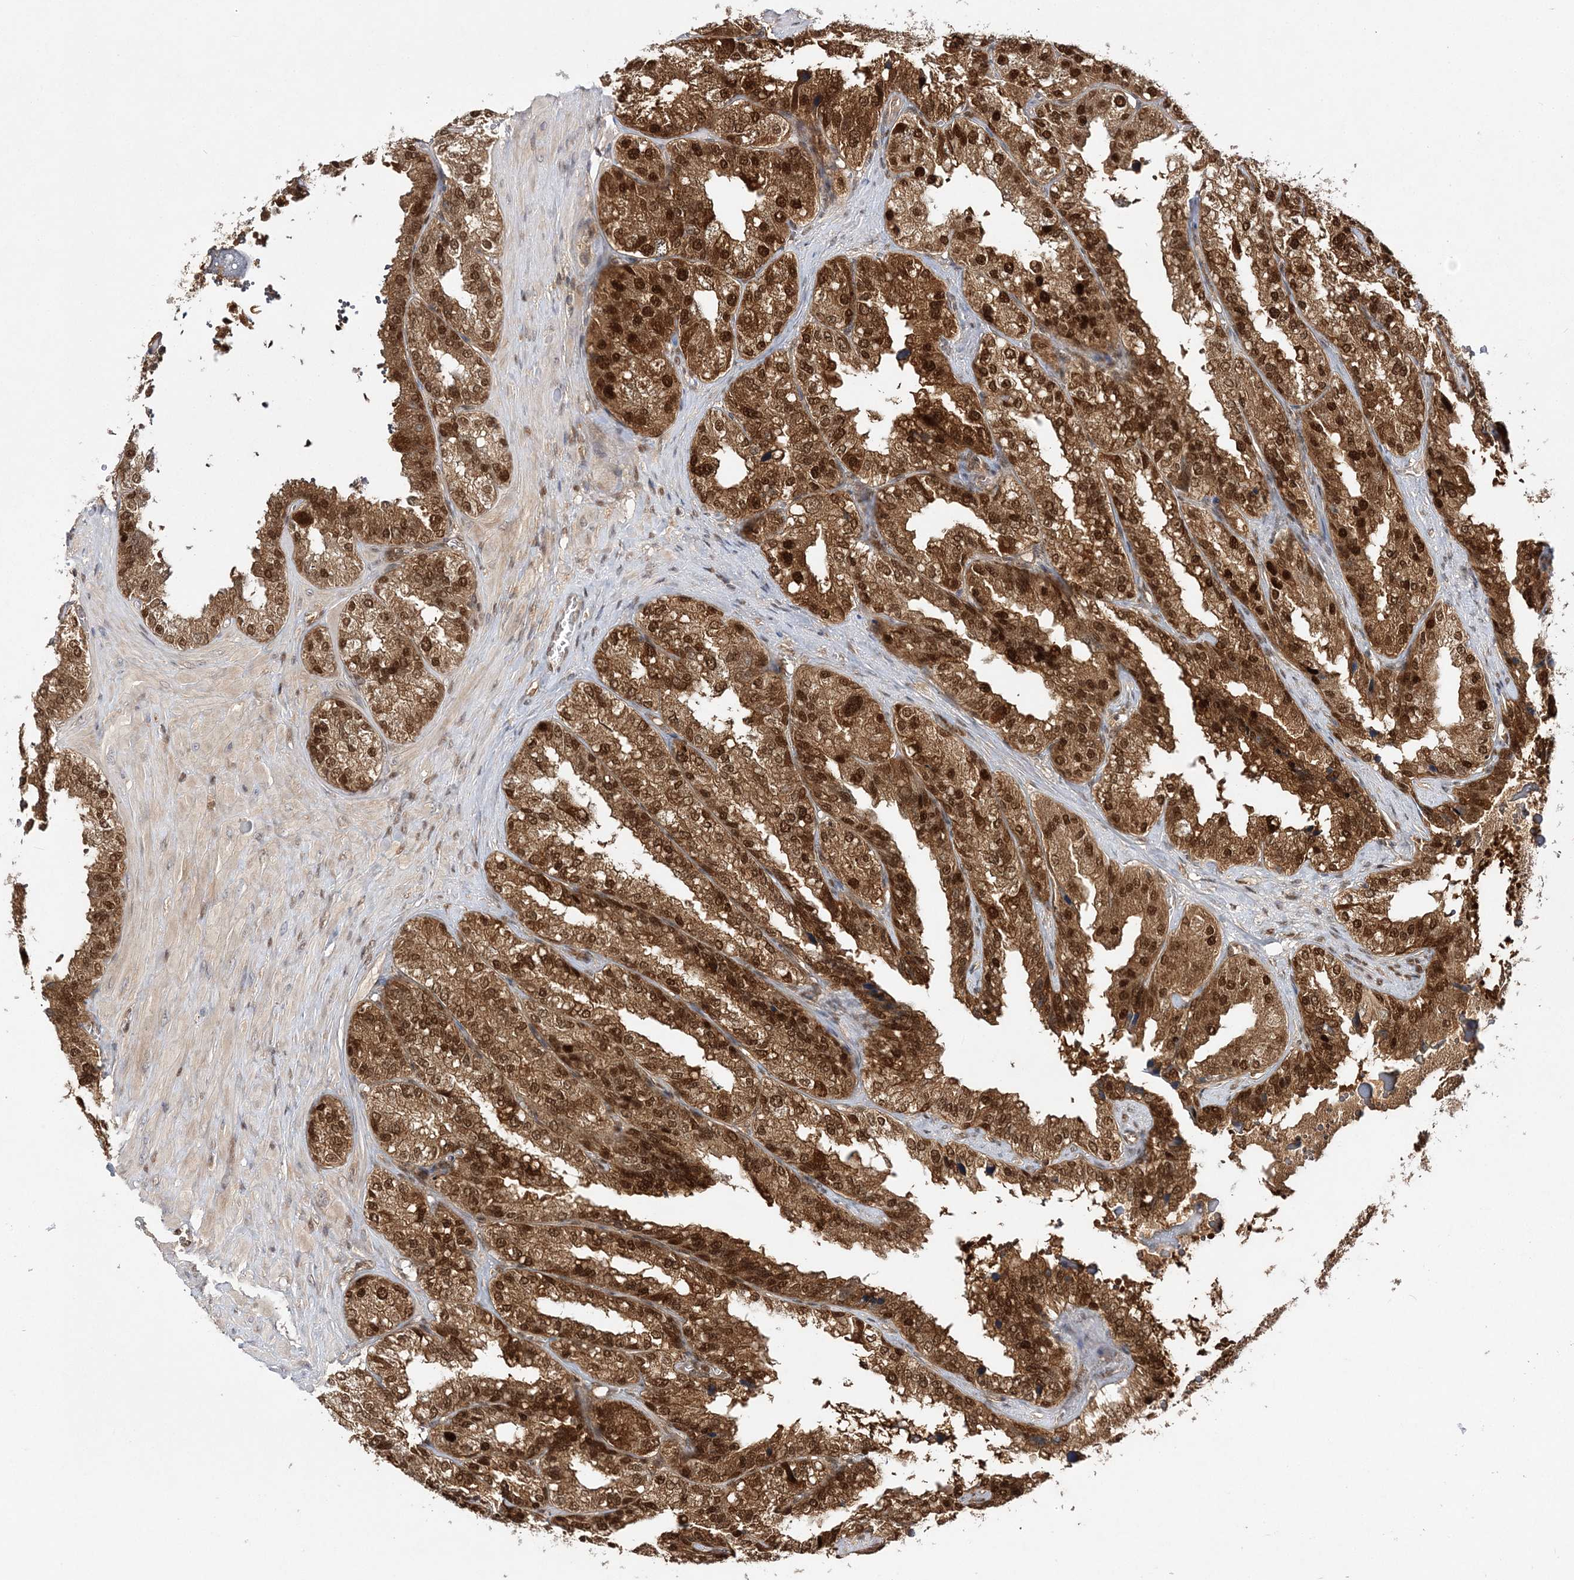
{"staining": {"intensity": "strong", "quantity": ">75%", "location": "cytoplasmic/membranous,nuclear"}, "tissue": "seminal vesicle", "cell_type": "Glandular cells", "image_type": "normal", "snomed": [{"axis": "morphology", "description": "Normal tissue, NOS"}, {"axis": "topography", "description": "Prostate"}, {"axis": "topography", "description": "Seminal veicle"}], "caption": "Brown immunohistochemical staining in normal human seminal vesicle reveals strong cytoplasmic/membranous,nuclear positivity in approximately >75% of glandular cells. Nuclei are stained in blue.", "gene": "NIF3L1", "patient": {"sex": "male", "age": 51}}